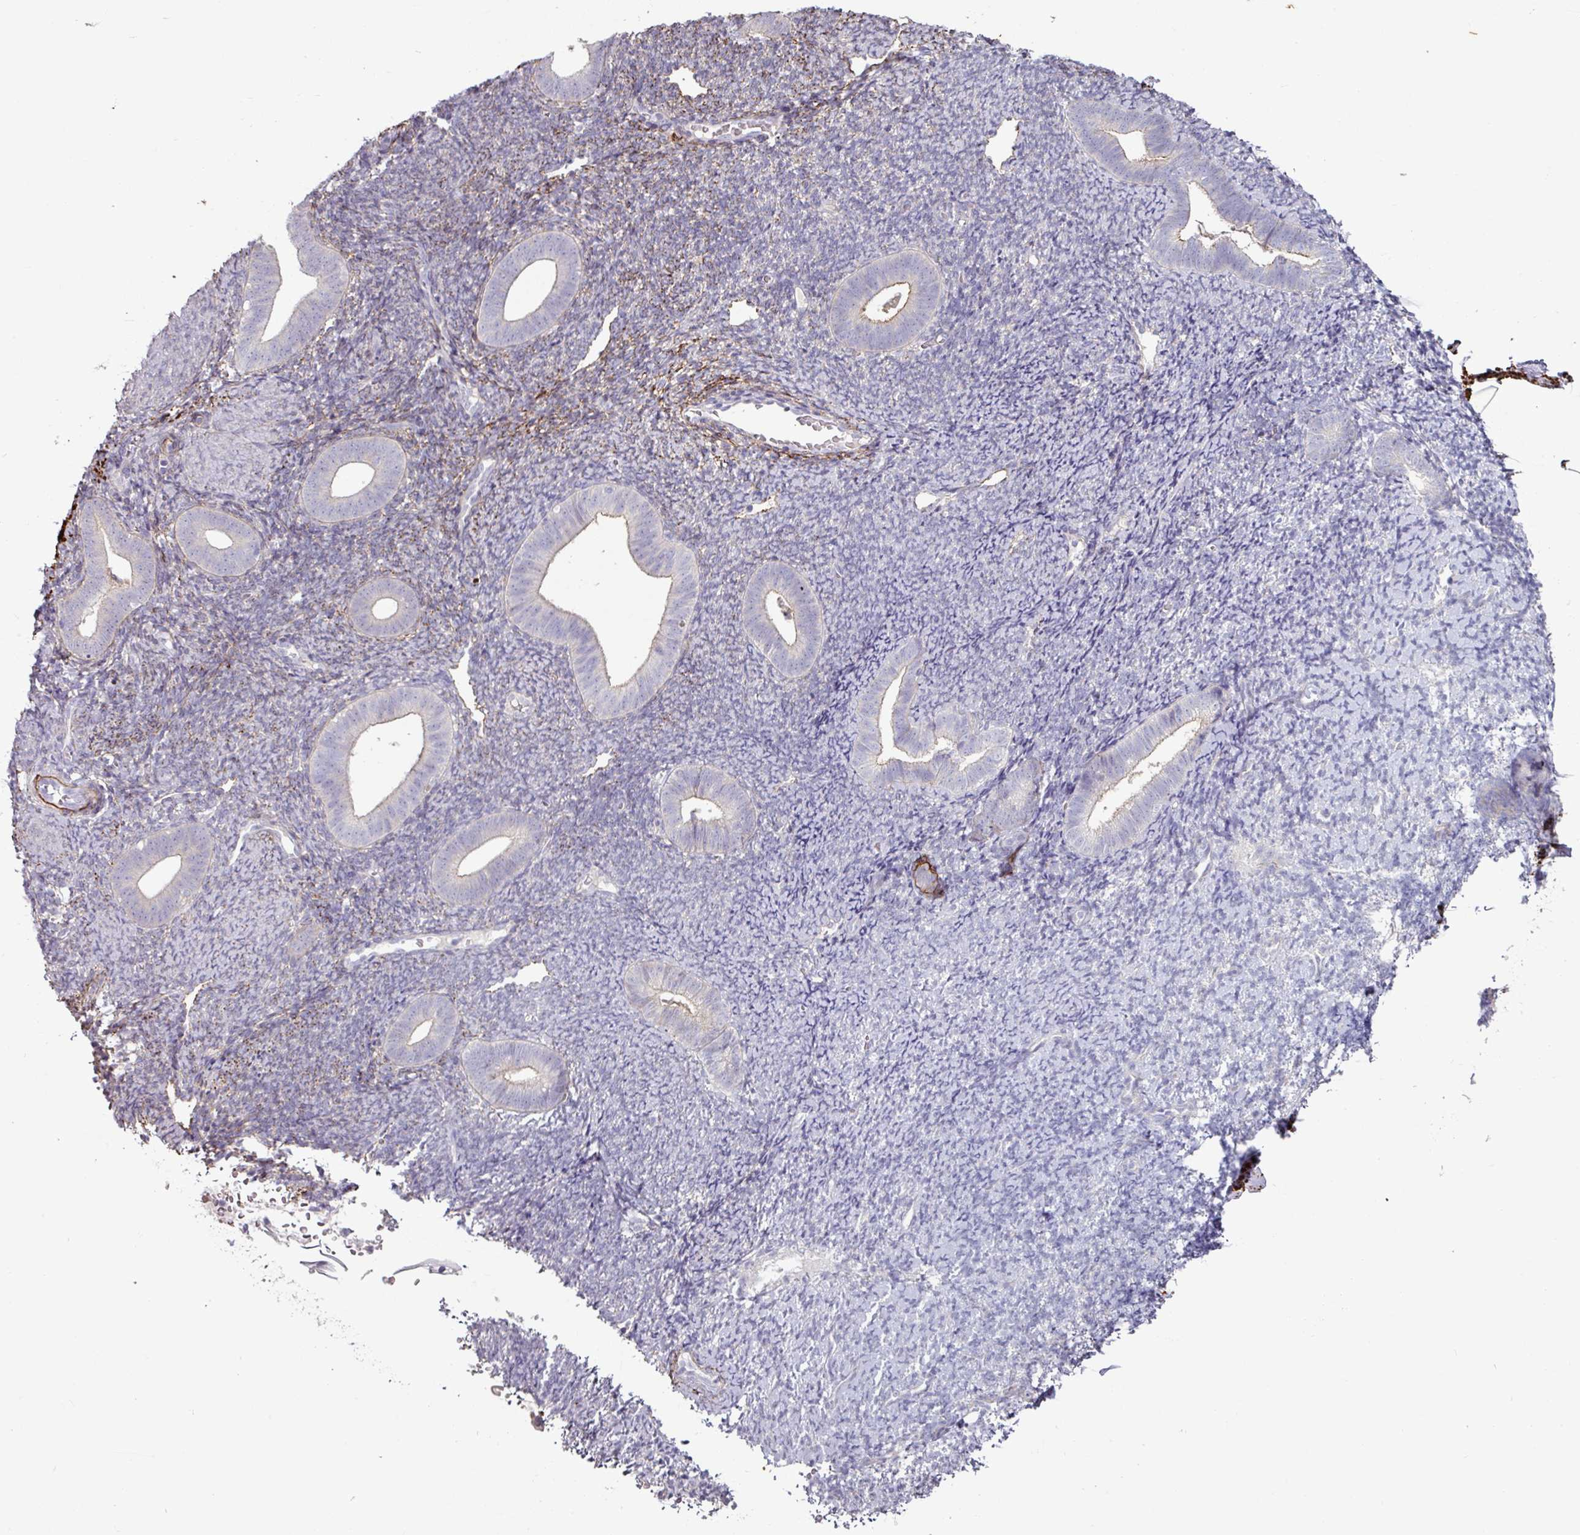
{"staining": {"intensity": "negative", "quantity": "none", "location": "none"}, "tissue": "endometrium", "cell_type": "Cells in endometrial stroma", "image_type": "normal", "snomed": [{"axis": "morphology", "description": "Normal tissue, NOS"}, {"axis": "topography", "description": "Endometrium"}], "caption": "Immunohistochemistry of normal human endometrium shows no positivity in cells in endometrial stroma.", "gene": "MTMR14", "patient": {"sex": "female", "age": 39}}